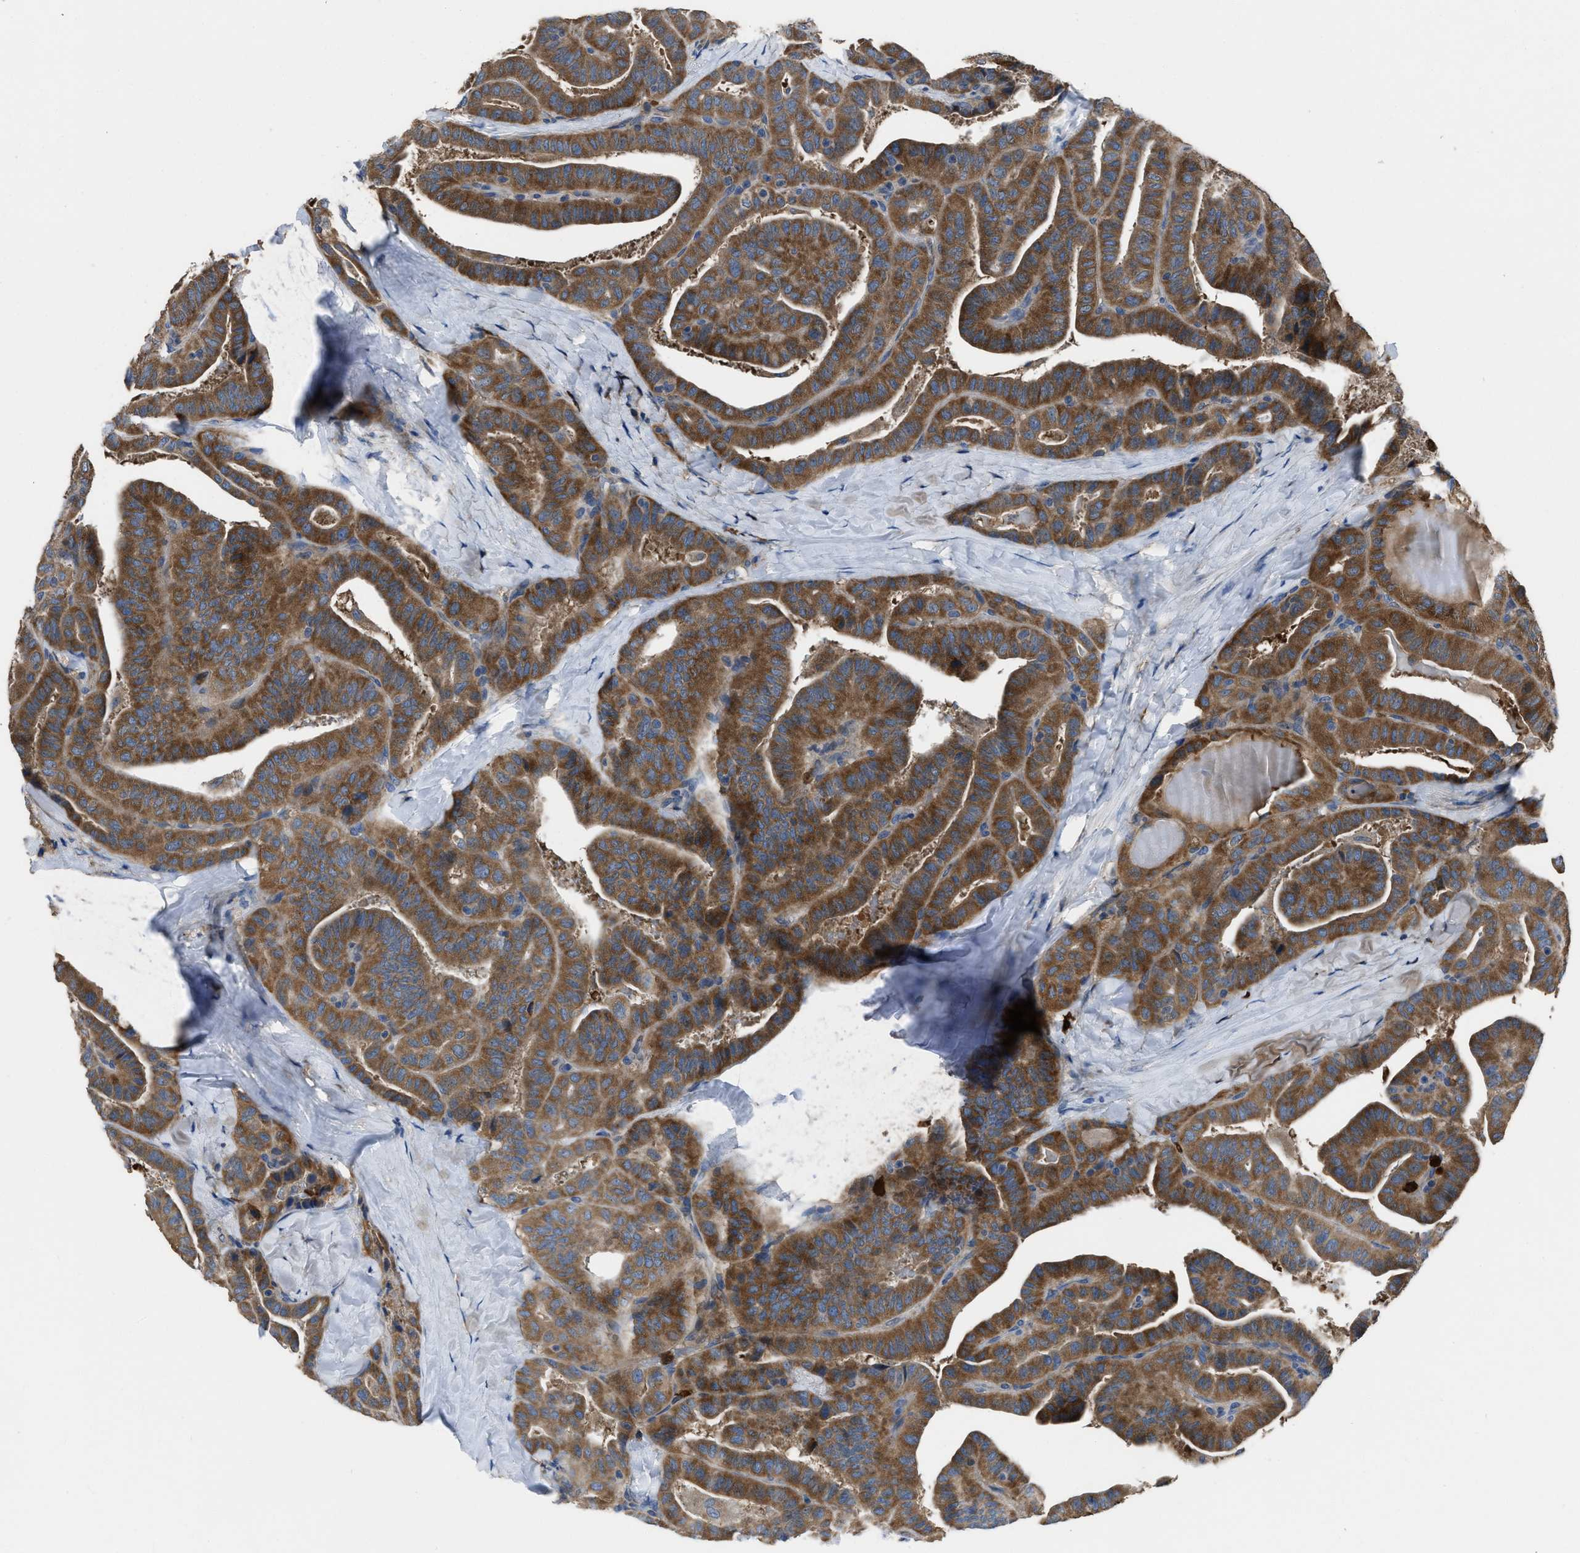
{"staining": {"intensity": "strong", "quantity": ">75%", "location": "cytoplasmic/membranous"}, "tissue": "thyroid cancer", "cell_type": "Tumor cells", "image_type": "cancer", "snomed": [{"axis": "morphology", "description": "Papillary adenocarcinoma, NOS"}, {"axis": "topography", "description": "Thyroid gland"}], "caption": "Immunohistochemical staining of human thyroid cancer shows high levels of strong cytoplasmic/membranous protein expression in approximately >75% of tumor cells.", "gene": "ANGPT1", "patient": {"sex": "male", "age": 77}}